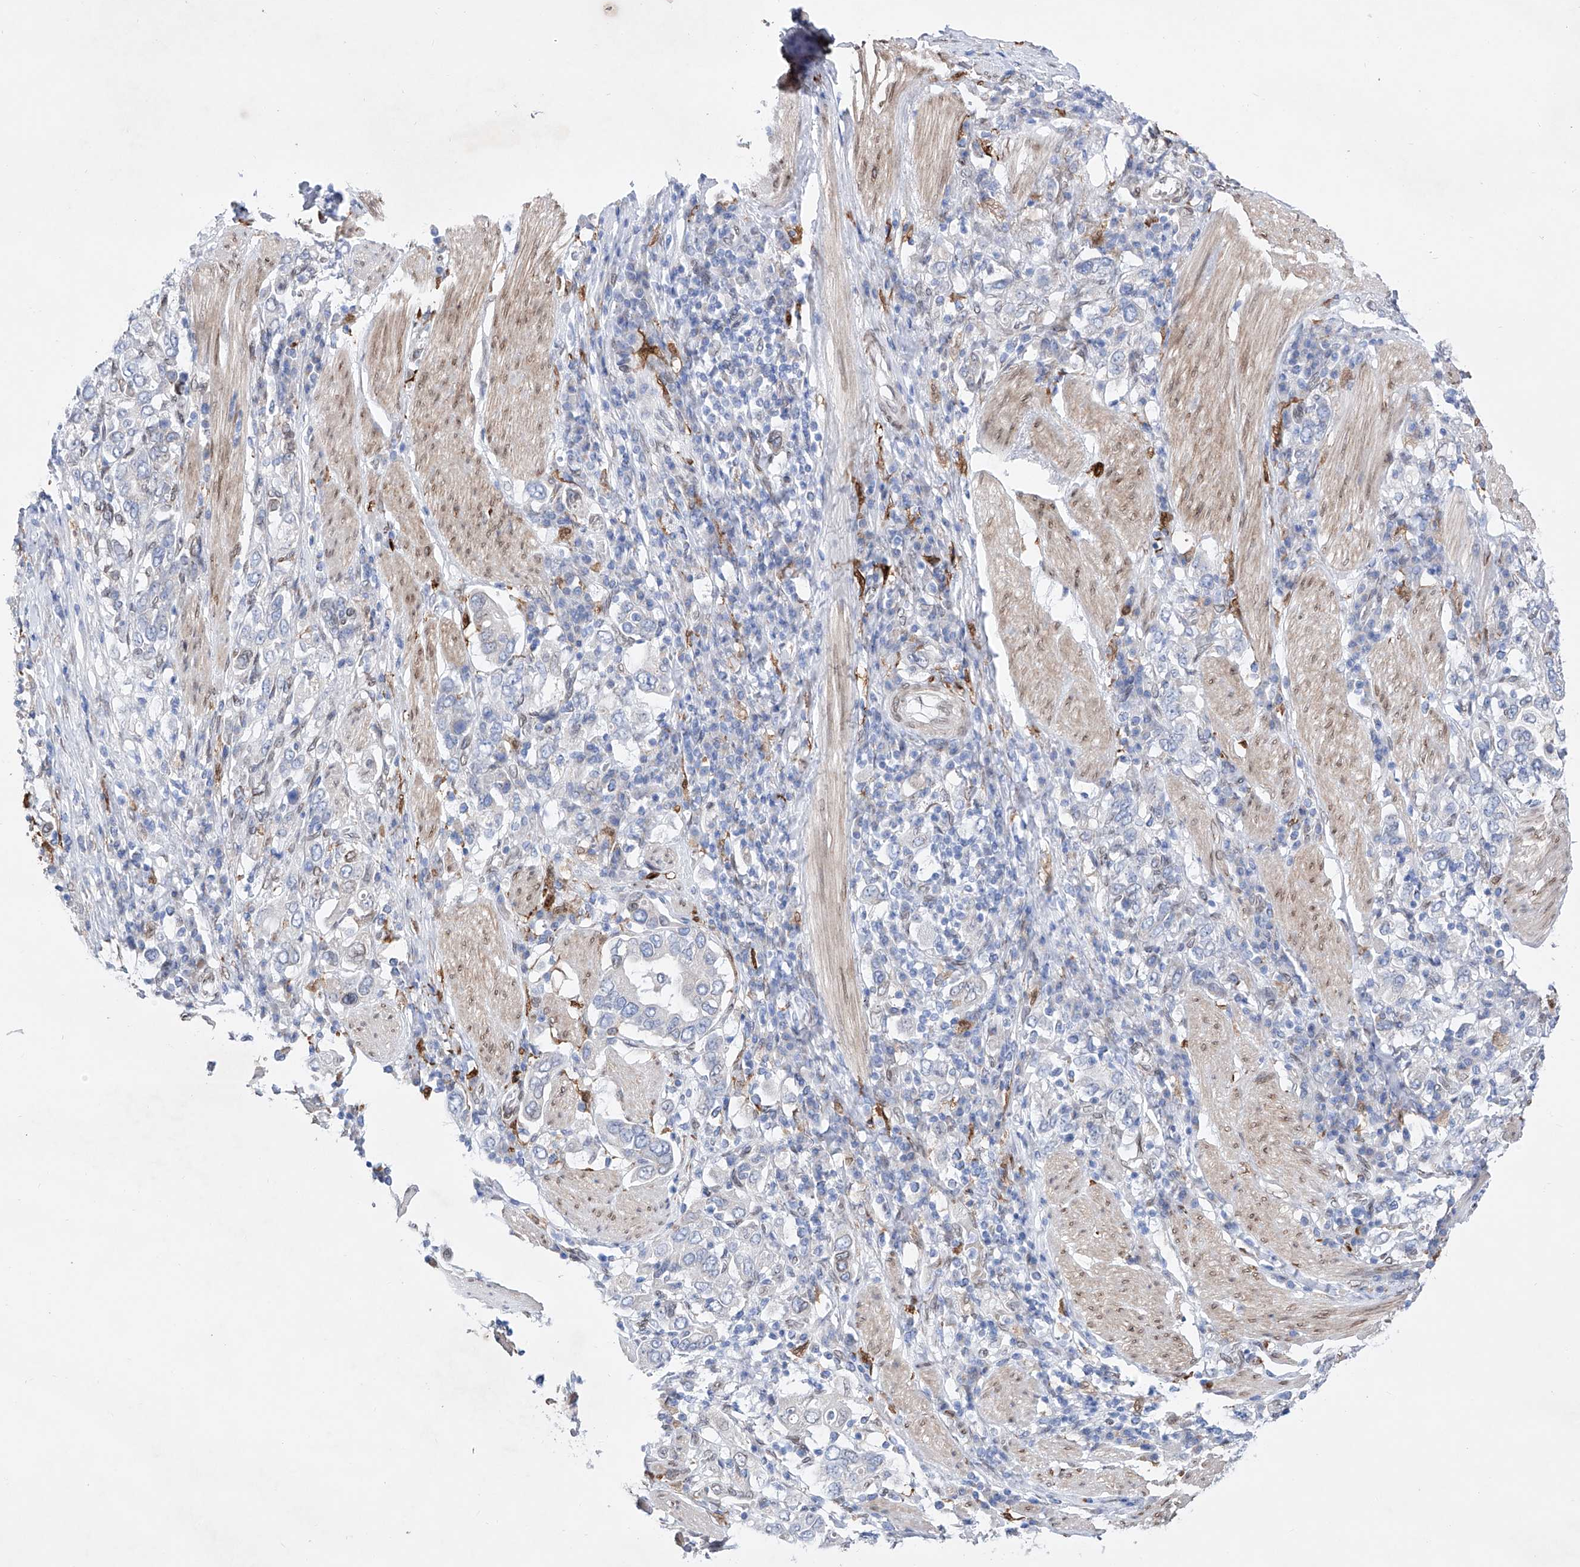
{"staining": {"intensity": "negative", "quantity": "none", "location": "none"}, "tissue": "stomach cancer", "cell_type": "Tumor cells", "image_type": "cancer", "snomed": [{"axis": "morphology", "description": "Adenocarcinoma, NOS"}, {"axis": "topography", "description": "Stomach, upper"}], "caption": "Photomicrograph shows no significant protein staining in tumor cells of stomach cancer (adenocarcinoma). Brightfield microscopy of immunohistochemistry stained with DAB (3,3'-diaminobenzidine) (brown) and hematoxylin (blue), captured at high magnification.", "gene": "LCLAT1", "patient": {"sex": "male", "age": 62}}